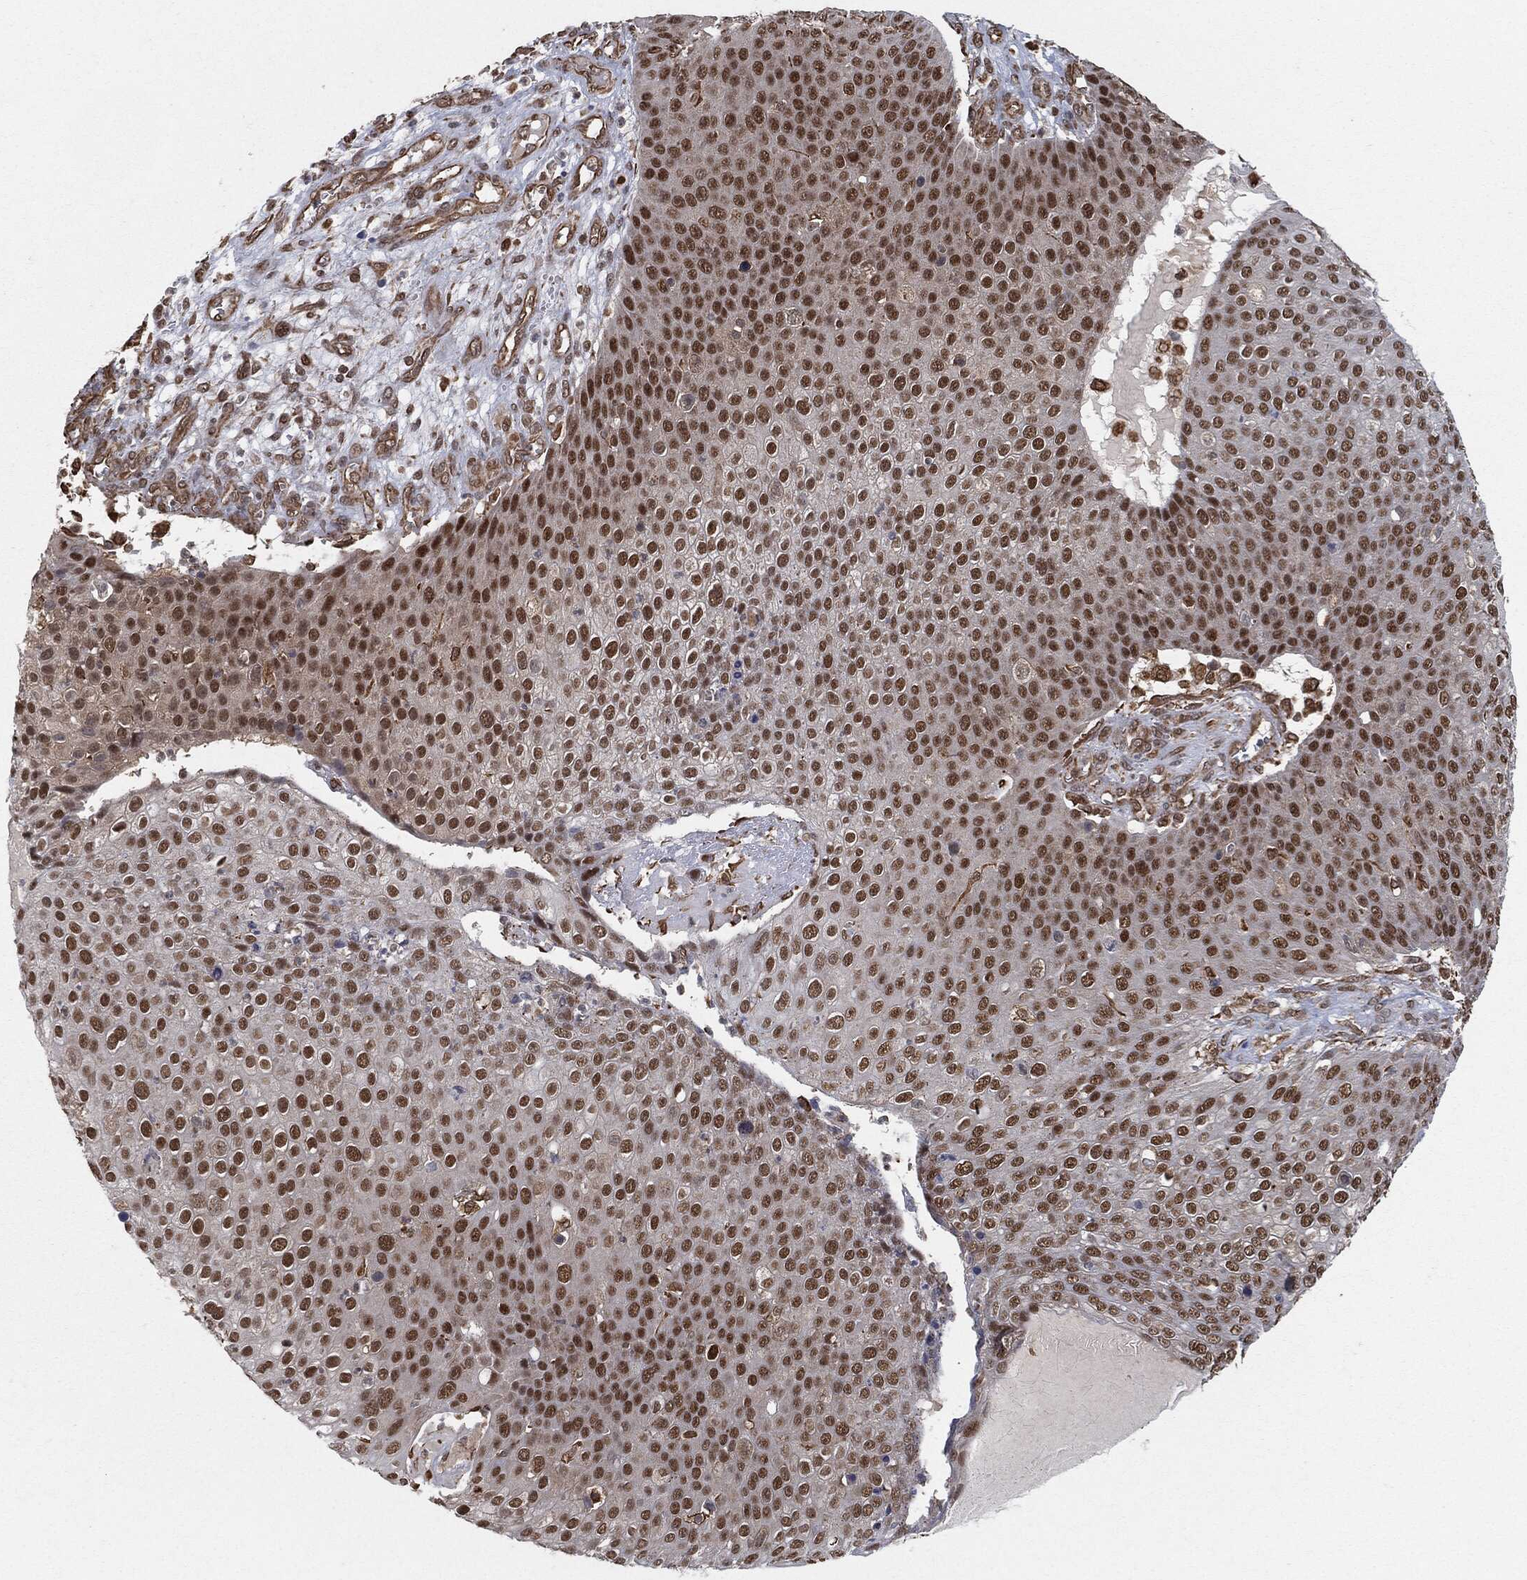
{"staining": {"intensity": "strong", "quantity": "25%-75%", "location": "nuclear"}, "tissue": "skin cancer", "cell_type": "Tumor cells", "image_type": "cancer", "snomed": [{"axis": "morphology", "description": "Squamous cell carcinoma, NOS"}, {"axis": "topography", "description": "Skin"}], "caption": "Squamous cell carcinoma (skin) stained with DAB (3,3'-diaminobenzidine) IHC displays high levels of strong nuclear positivity in approximately 25%-75% of tumor cells. The staining was performed using DAB (3,3'-diaminobenzidine) to visualize the protein expression in brown, while the nuclei were stained in blue with hematoxylin (Magnification: 20x).", "gene": "TP53RK", "patient": {"sex": "male", "age": 71}}